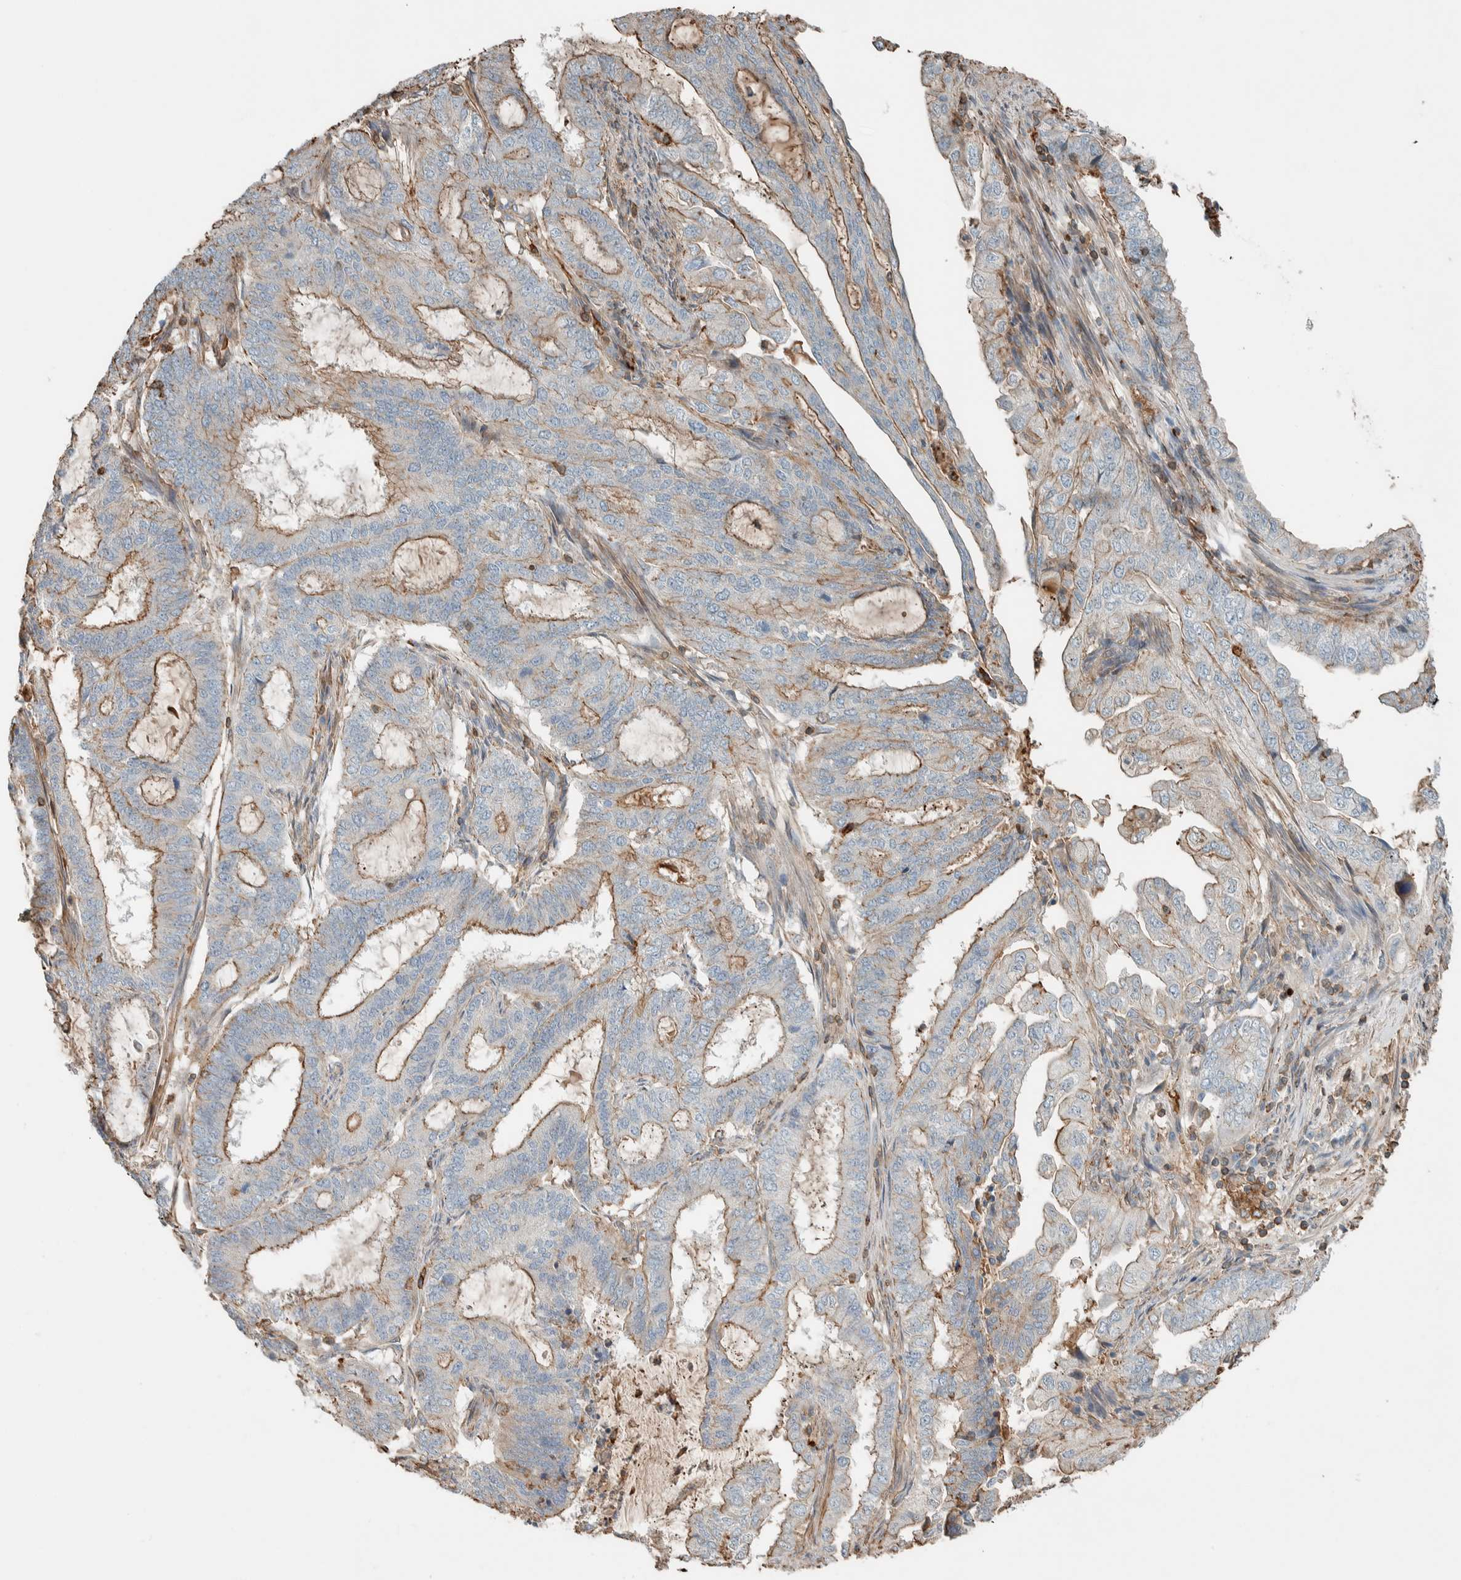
{"staining": {"intensity": "moderate", "quantity": "25%-75%", "location": "cytoplasmic/membranous"}, "tissue": "endometrial cancer", "cell_type": "Tumor cells", "image_type": "cancer", "snomed": [{"axis": "morphology", "description": "Adenocarcinoma, NOS"}, {"axis": "topography", "description": "Endometrium"}], "caption": "Protein expression analysis of adenocarcinoma (endometrial) reveals moderate cytoplasmic/membranous staining in about 25%-75% of tumor cells.", "gene": "CTBP2", "patient": {"sex": "female", "age": 51}}